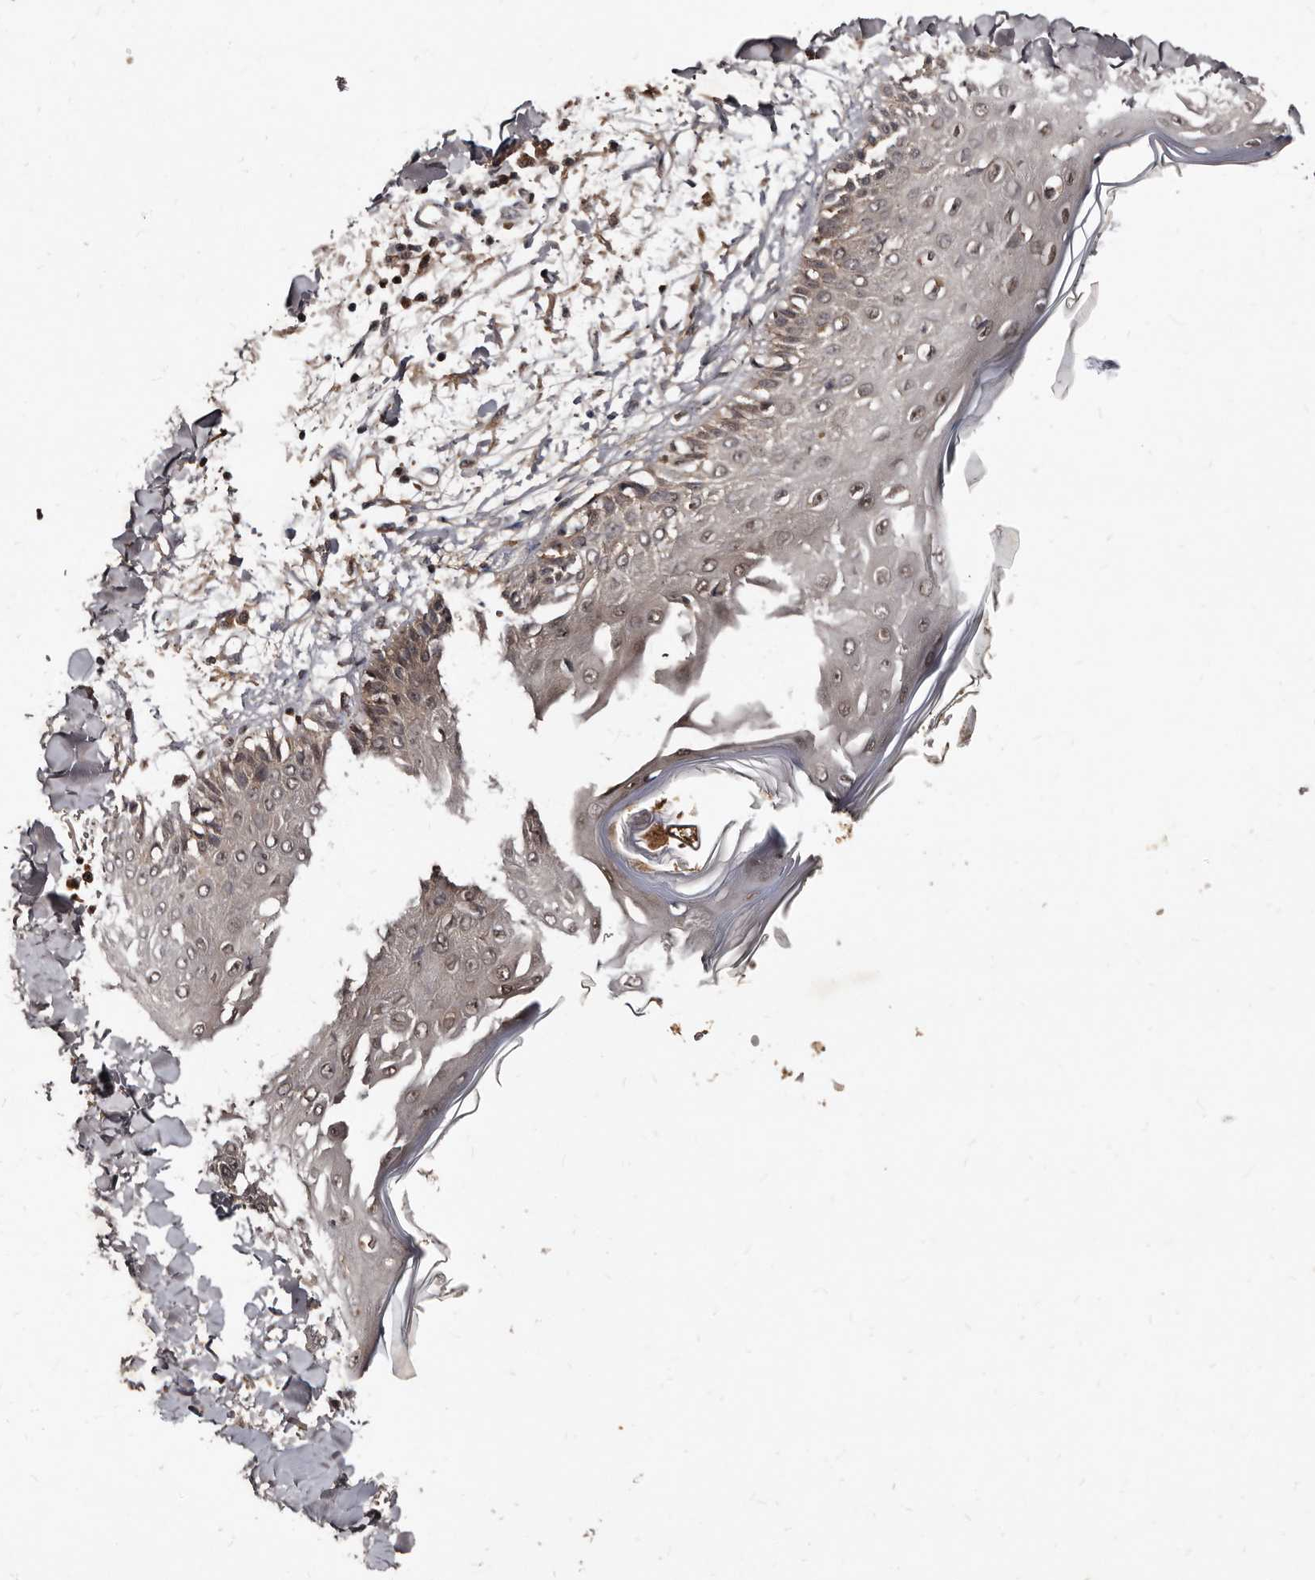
{"staining": {"intensity": "moderate", "quantity": ">75%", "location": "nuclear"}, "tissue": "skin", "cell_type": "Fibroblasts", "image_type": "normal", "snomed": [{"axis": "morphology", "description": "Normal tissue, NOS"}, {"axis": "morphology", "description": "Squamous cell carcinoma, NOS"}, {"axis": "topography", "description": "Skin"}, {"axis": "topography", "description": "Peripheral nerve tissue"}], "caption": "High-magnification brightfield microscopy of benign skin stained with DAB (brown) and counterstained with hematoxylin (blue). fibroblasts exhibit moderate nuclear positivity is appreciated in about>75% of cells.", "gene": "PMVK", "patient": {"sex": "male", "age": 83}}